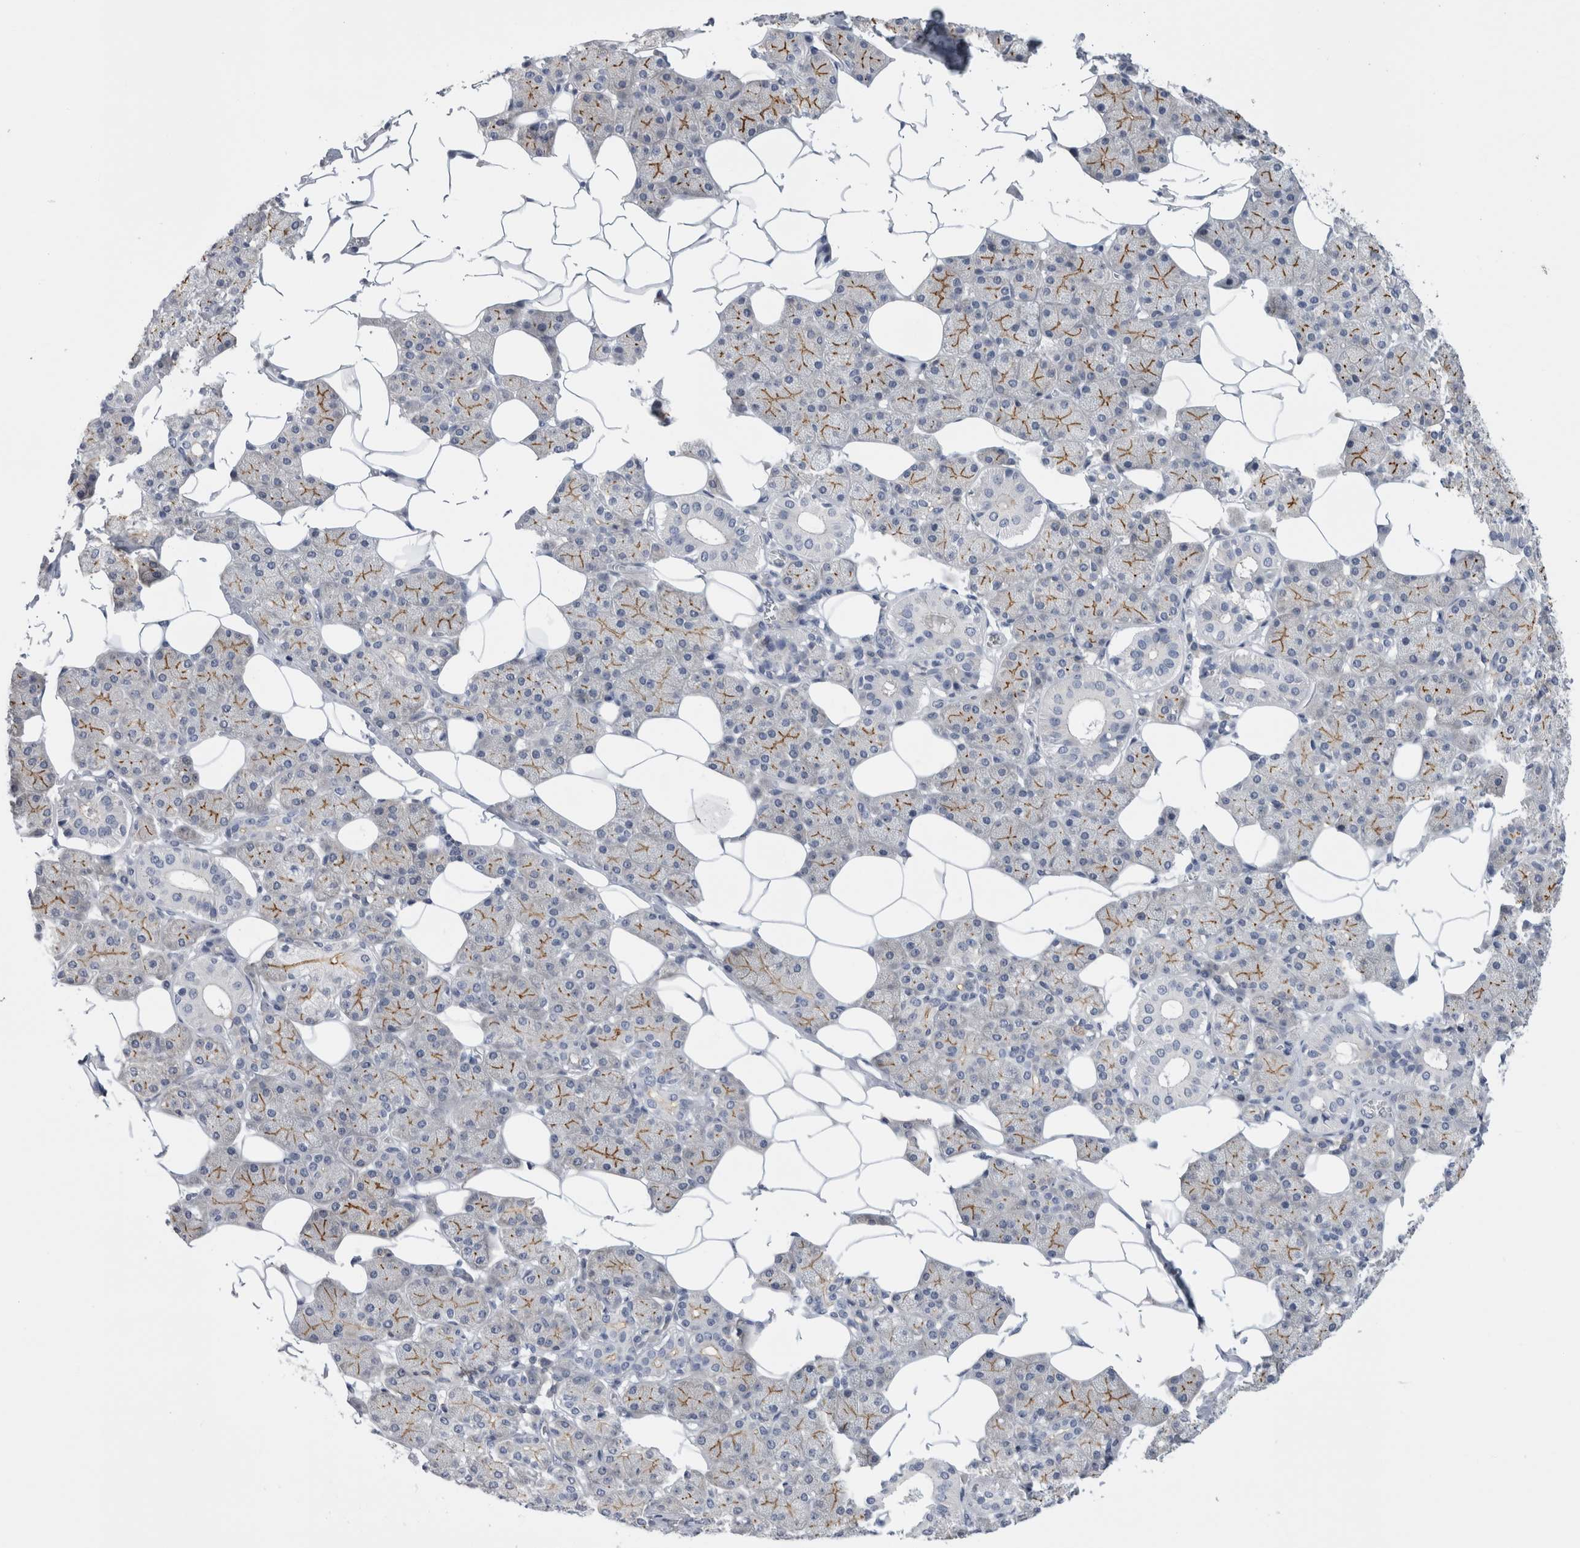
{"staining": {"intensity": "moderate", "quantity": "<25%", "location": "cytoplasmic/membranous"}, "tissue": "salivary gland", "cell_type": "Glandular cells", "image_type": "normal", "snomed": [{"axis": "morphology", "description": "Normal tissue, NOS"}, {"axis": "topography", "description": "Salivary gland"}], "caption": "Immunohistochemistry micrograph of benign human salivary gland stained for a protein (brown), which shows low levels of moderate cytoplasmic/membranous positivity in about <25% of glandular cells.", "gene": "ANKFY1", "patient": {"sex": "female", "age": 33}}